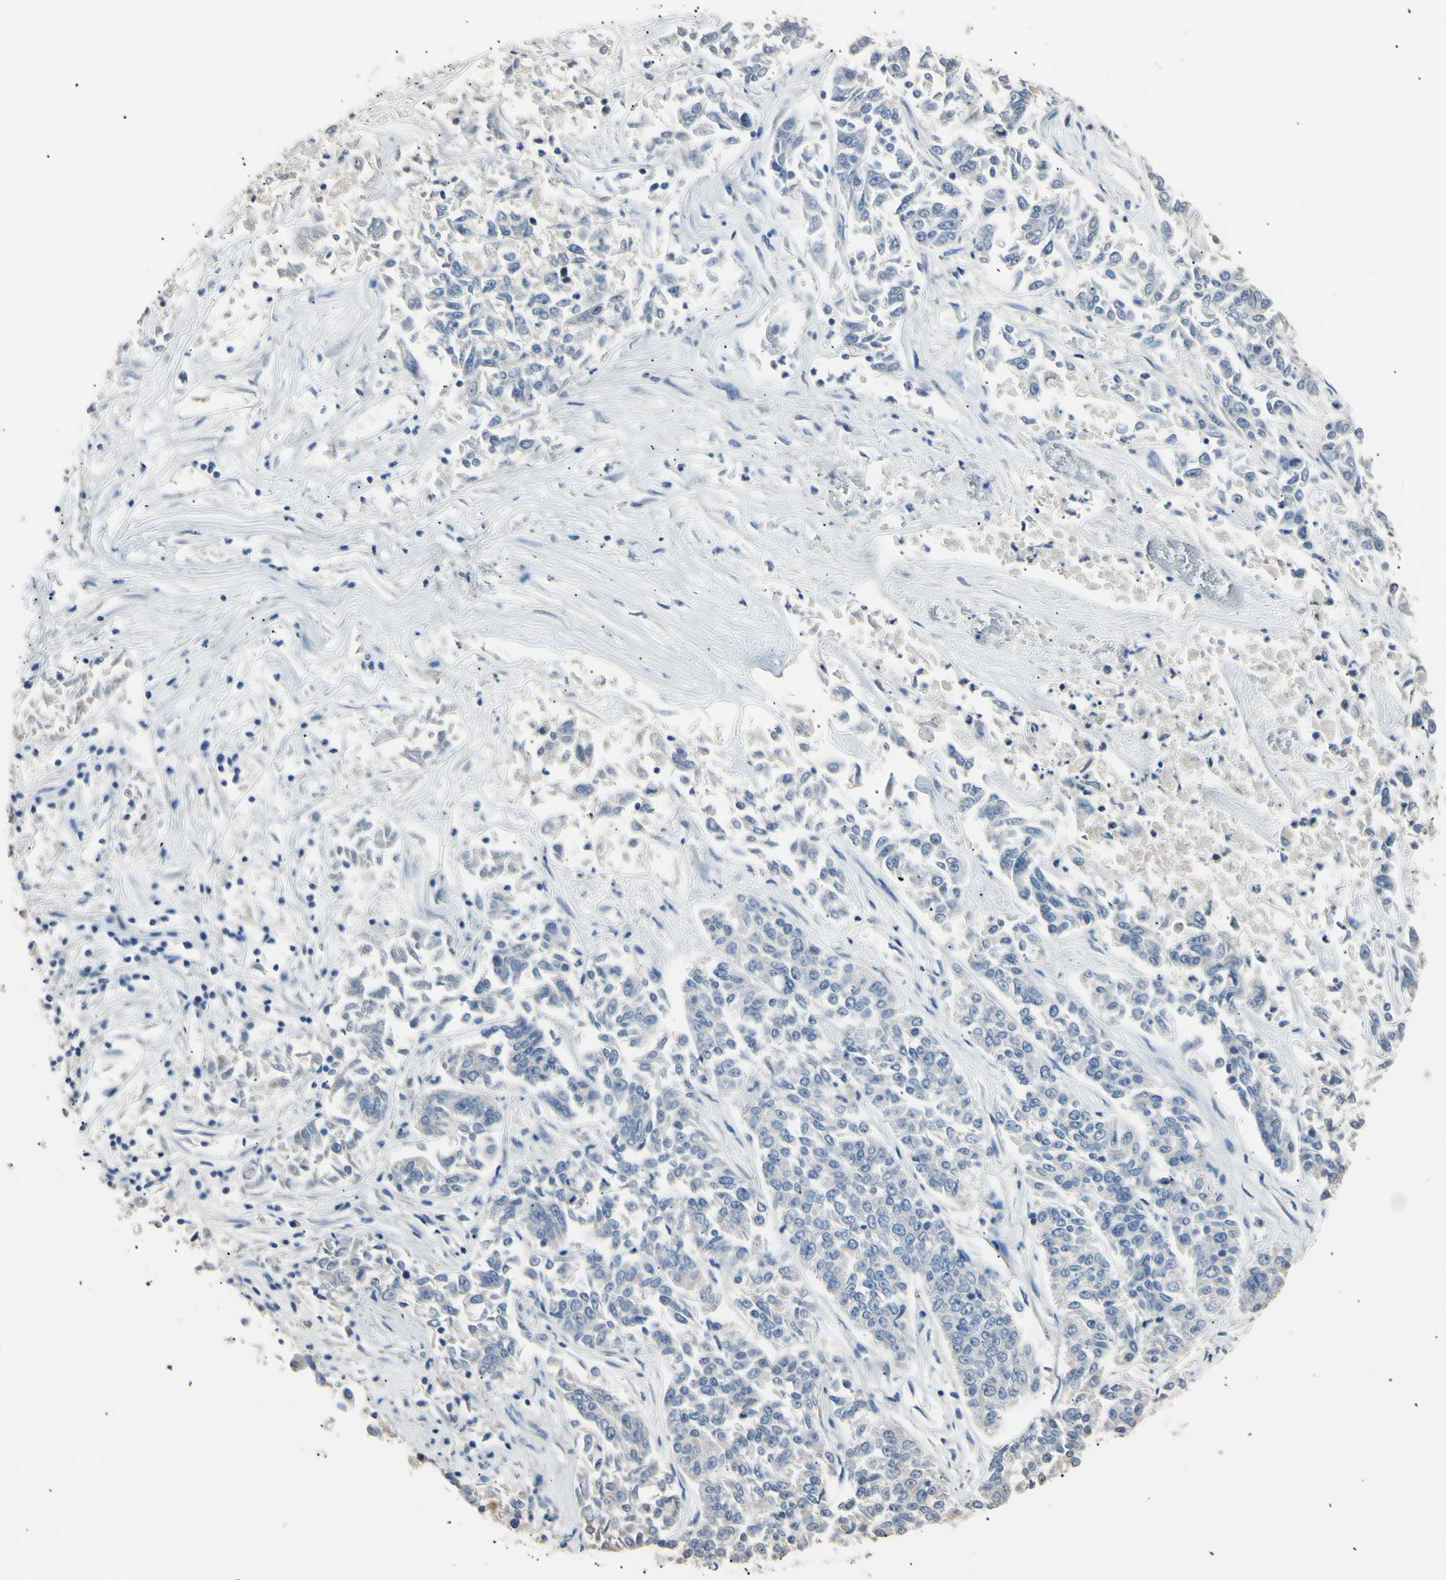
{"staining": {"intensity": "negative", "quantity": "none", "location": "none"}, "tissue": "lung cancer", "cell_type": "Tumor cells", "image_type": "cancer", "snomed": [{"axis": "morphology", "description": "Adenocarcinoma, NOS"}, {"axis": "topography", "description": "Lung"}], "caption": "Micrograph shows no protein expression in tumor cells of adenocarcinoma (lung) tissue.", "gene": "LDLR", "patient": {"sex": "male", "age": 84}}